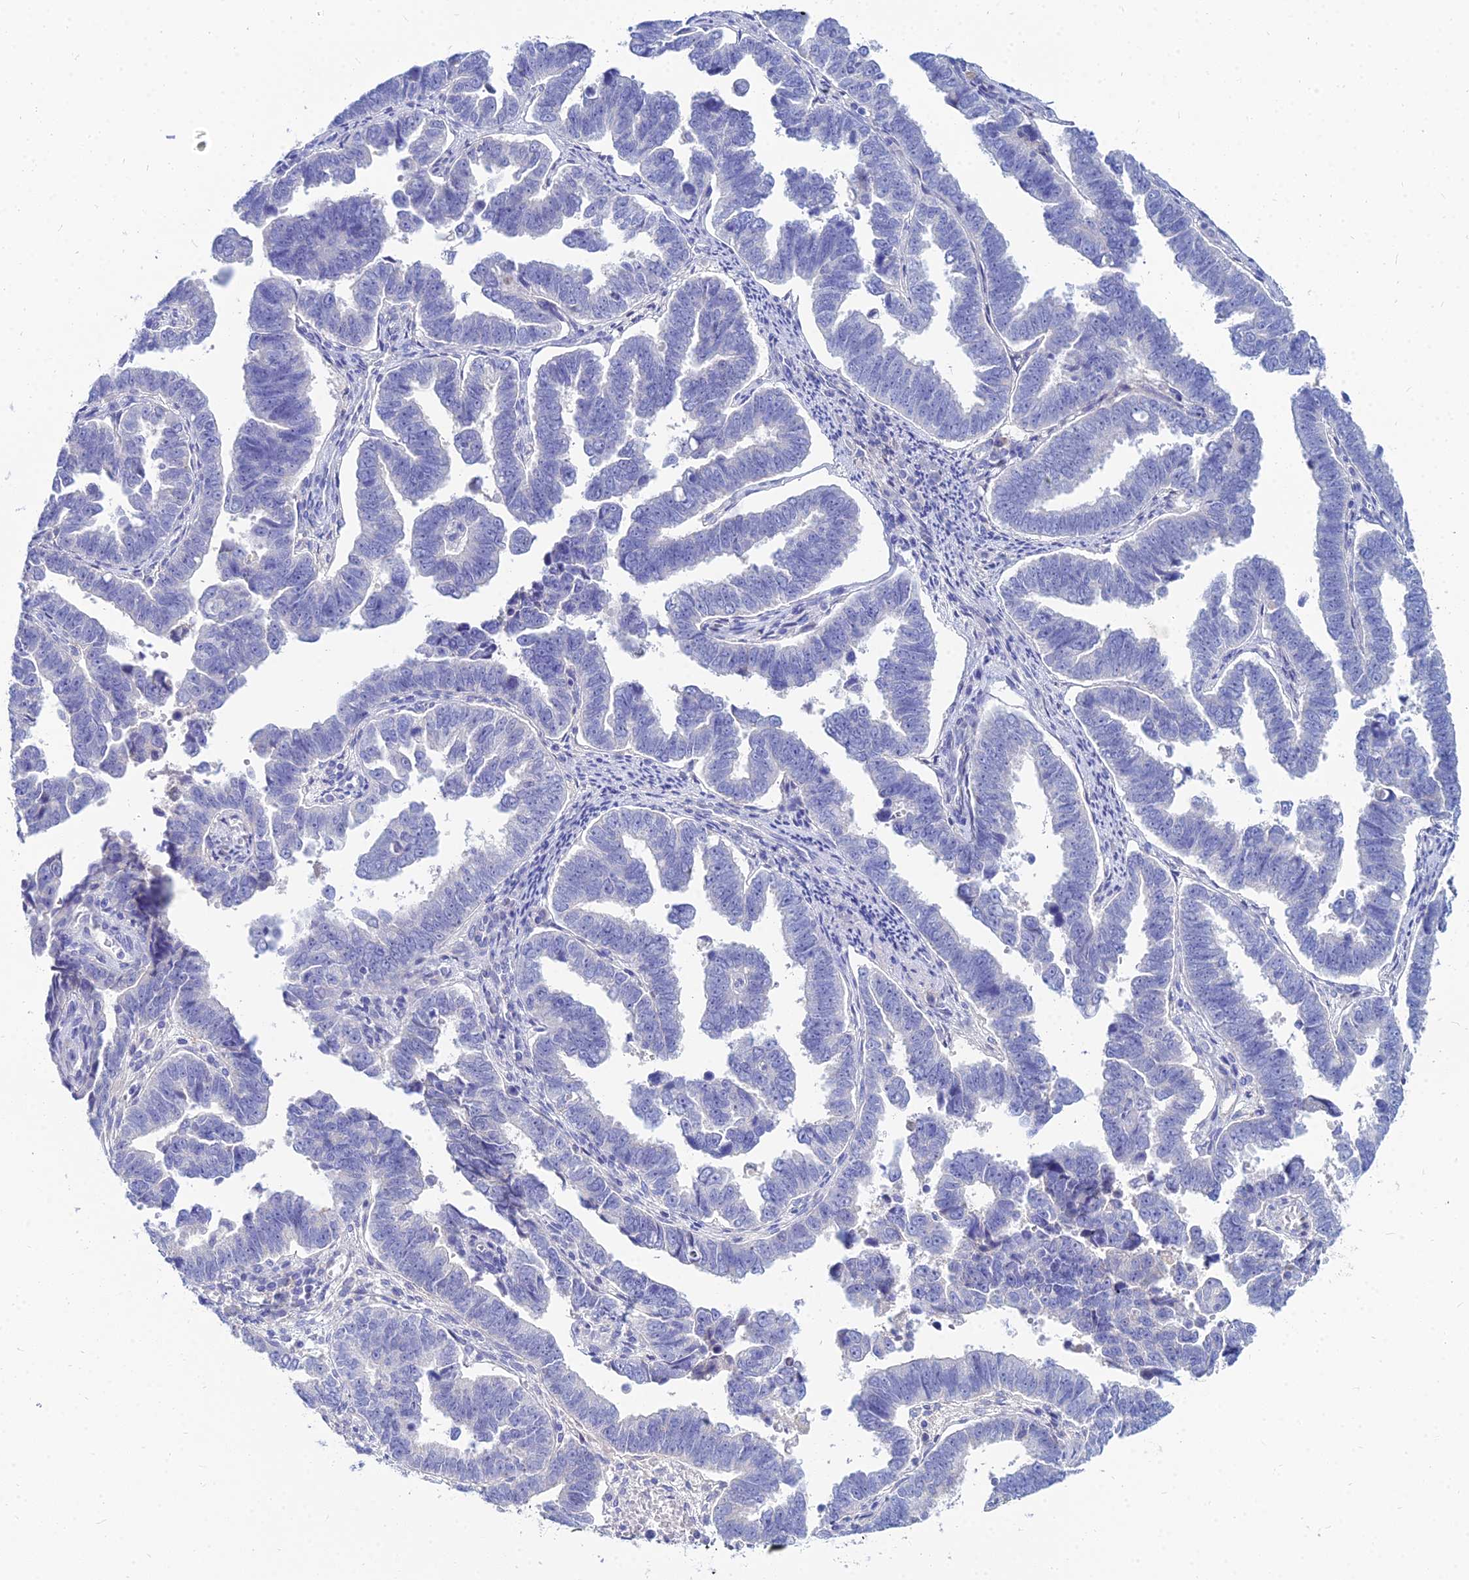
{"staining": {"intensity": "negative", "quantity": "none", "location": "none"}, "tissue": "endometrial cancer", "cell_type": "Tumor cells", "image_type": "cancer", "snomed": [{"axis": "morphology", "description": "Adenocarcinoma, NOS"}, {"axis": "topography", "description": "Endometrium"}], "caption": "High power microscopy micrograph of an IHC photomicrograph of endometrial adenocarcinoma, revealing no significant positivity in tumor cells.", "gene": "ZNF552", "patient": {"sex": "female", "age": 75}}